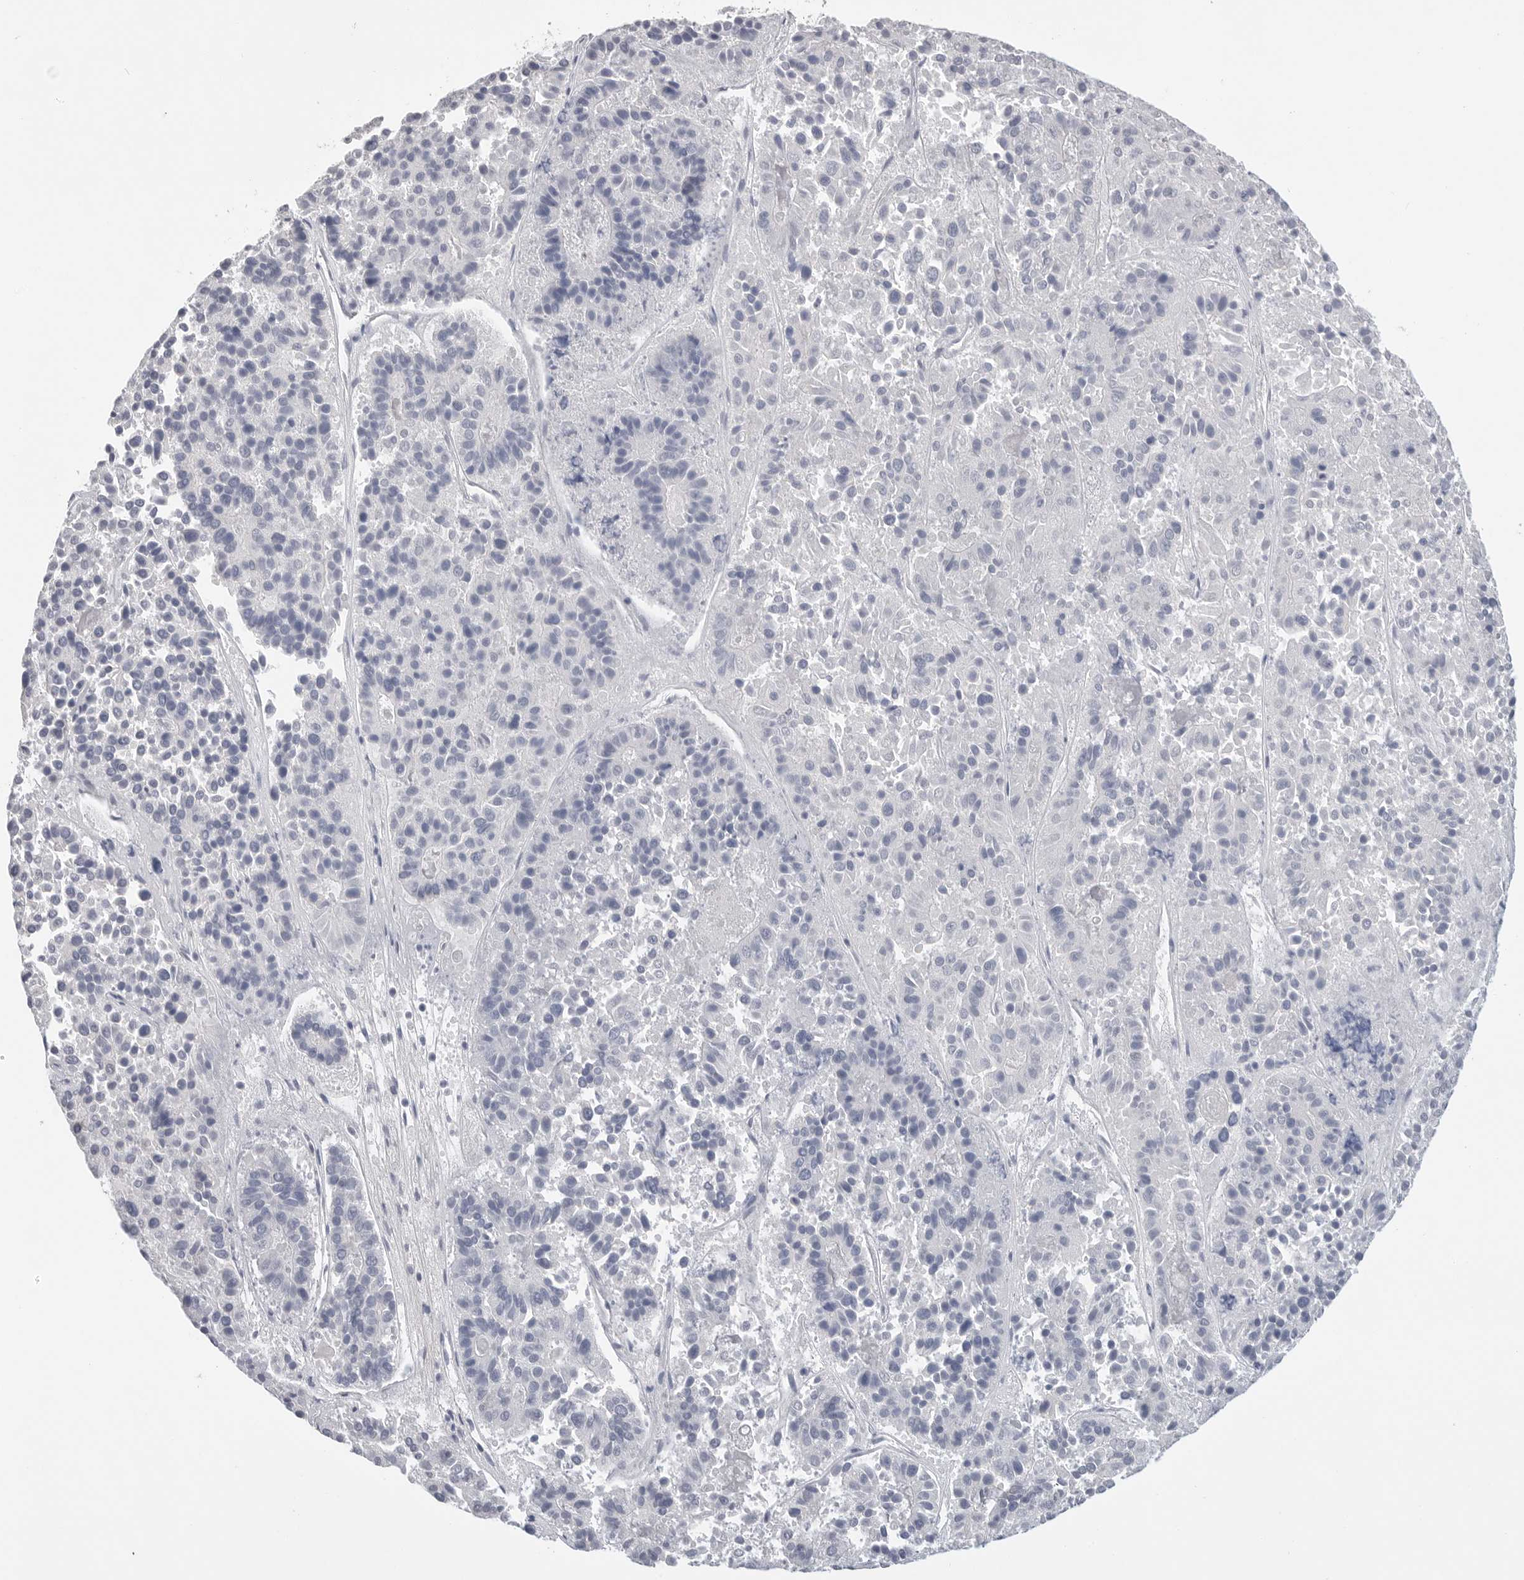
{"staining": {"intensity": "negative", "quantity": "none", "location": "none"}, "tissue": "pancreatic cancer", "cell_type": "Tumor cells", "image_type": "cancer", "snomed": [{"axis": "morphology", "description": "Adenocarcinoma, NOS"}, {"axis": "topography", "description": "Pancreas"}], "caption": "Protein analysis of pancreatic adenocarcinoma exhibits no significant staining in tumor cells.", "gene": "FBN2", "patient": {"sex": "male", "age": 50}}